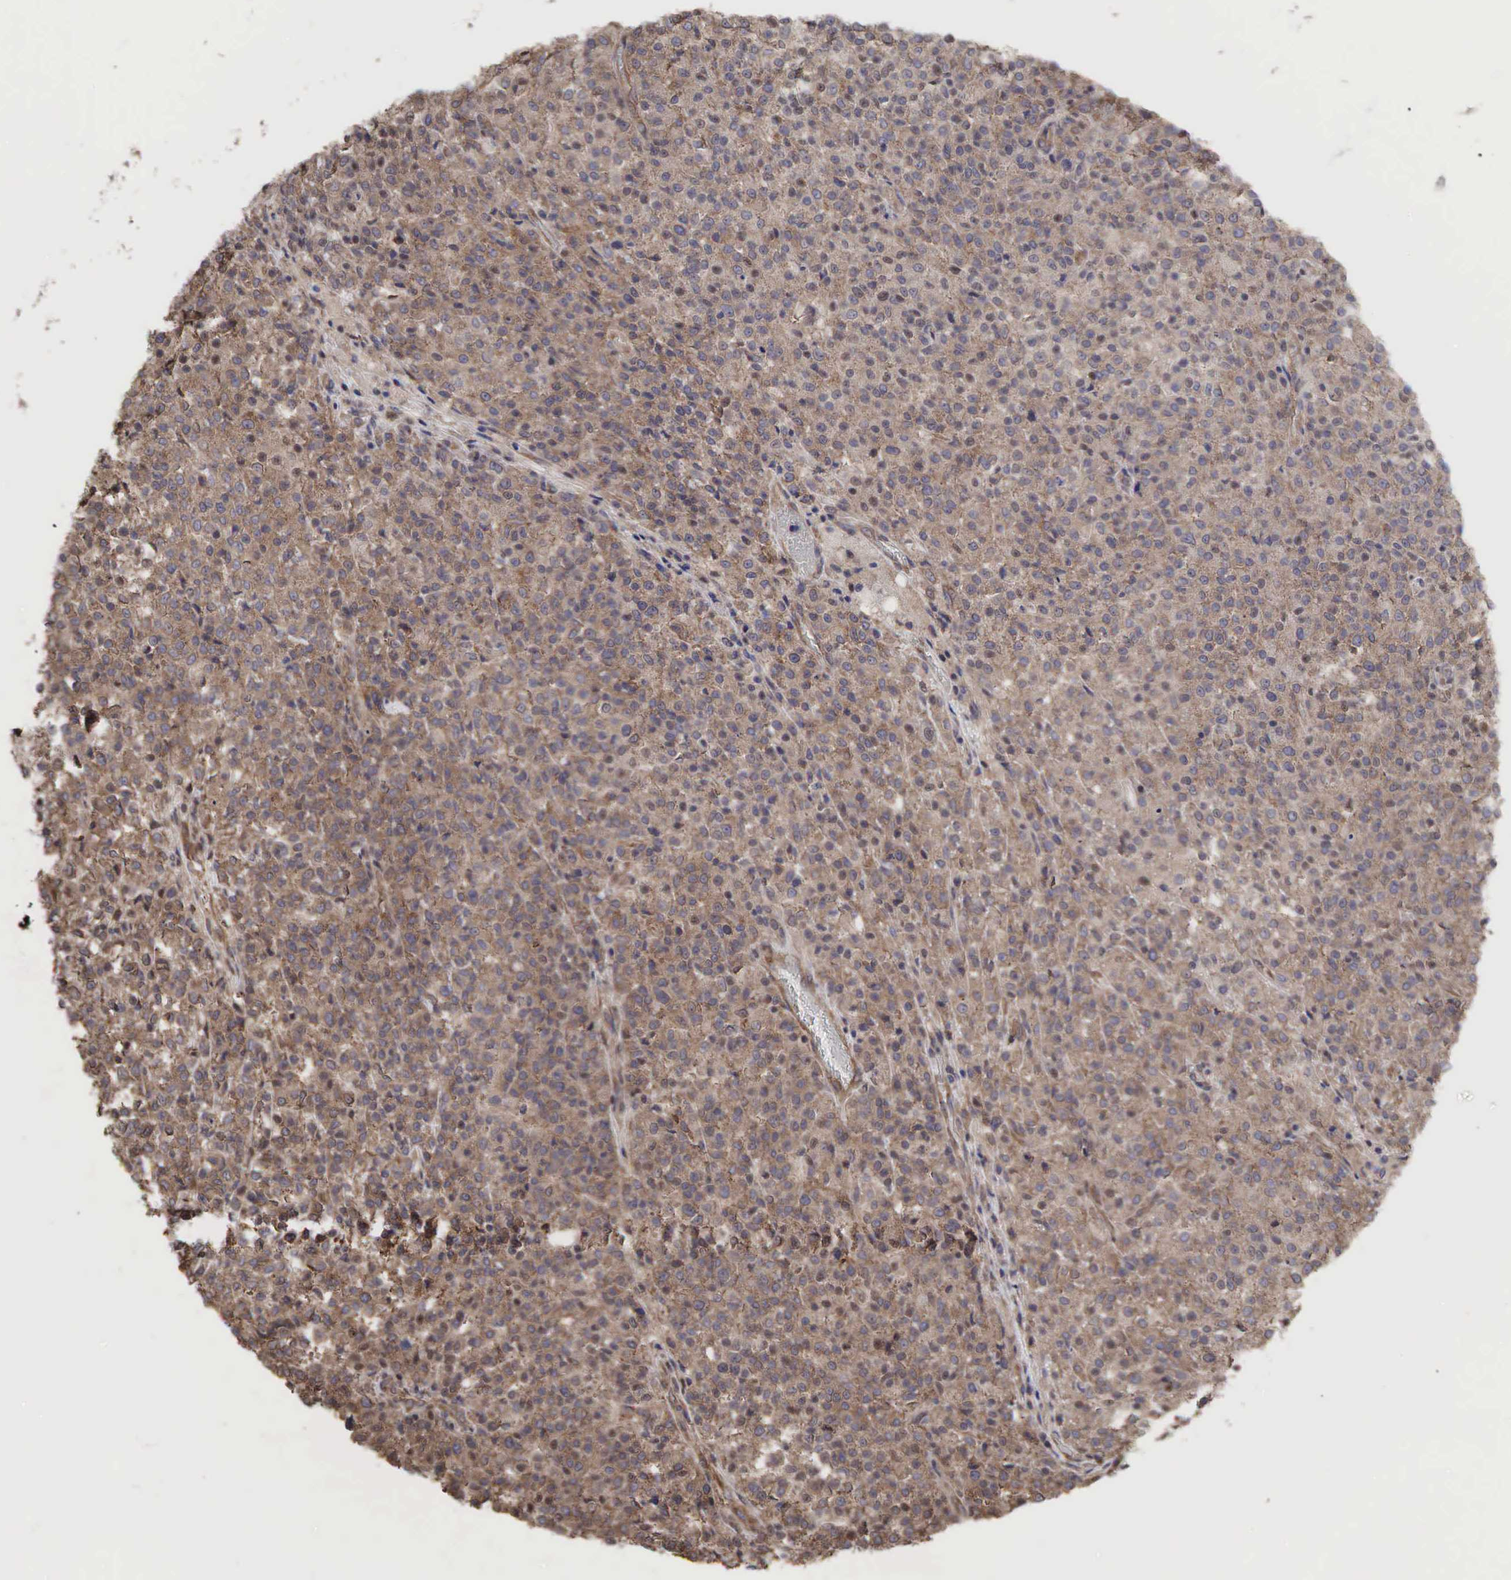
{"staining": {"intensity": "weak", "quantity": ">75%", "location": "cytoplasmic/membranous"}, "tissue": "testis cancer", "cell_type": "Tumor cells", "image_type": "cancer", "snomed": [{"axis": "morphology", "description": "Seminoma, NOS"}, {"axis": "topography", "description": "Testis"}], "caption": "Brown immunohistochemical staining in testis cancer displays weak cytoplasmic/membranous staining in about >75% of tumor cells.", "gene": "PABPC5", "patient": {"sex": "male", "age": 59}}